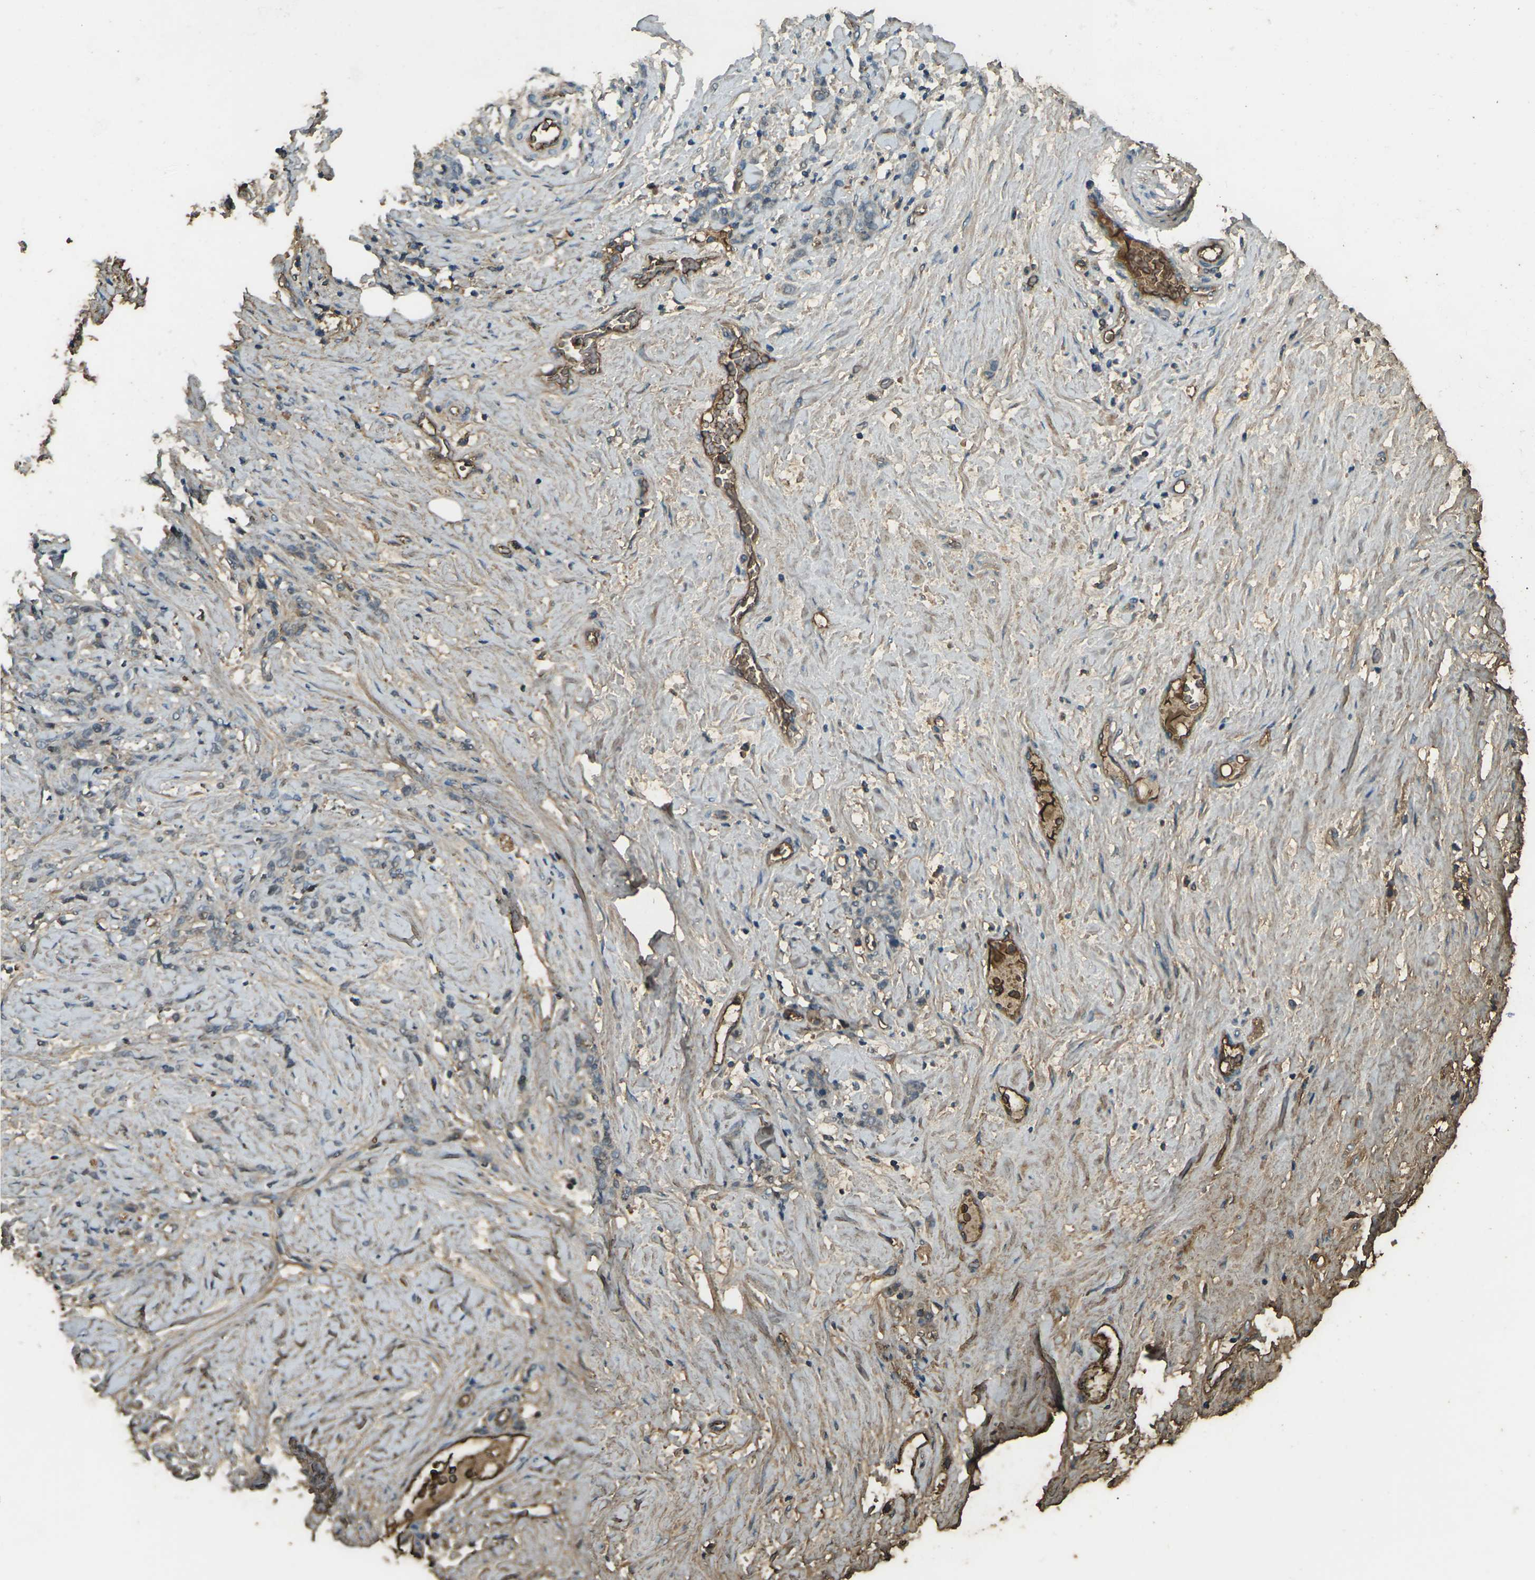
{"staining": {"intensity": "negative", "quantity": "none", "location": "none"}, "tissue": "stomach cancer", "cell_type": "Tumor cells", "image_type": "cancer", "snomed": [{"axis": "morphology", "description": "Adenocarcinoma, NOS"}, {"axis": "topography", "description": "Stomach"}], "caption": "This is an immunohistochemistry (IHC) micrograph of stomach adenocarcinoma. There is no staining in tumor cells.", "gene": "CYP1B1", "patient": {"sex": "male", "age": 82}}